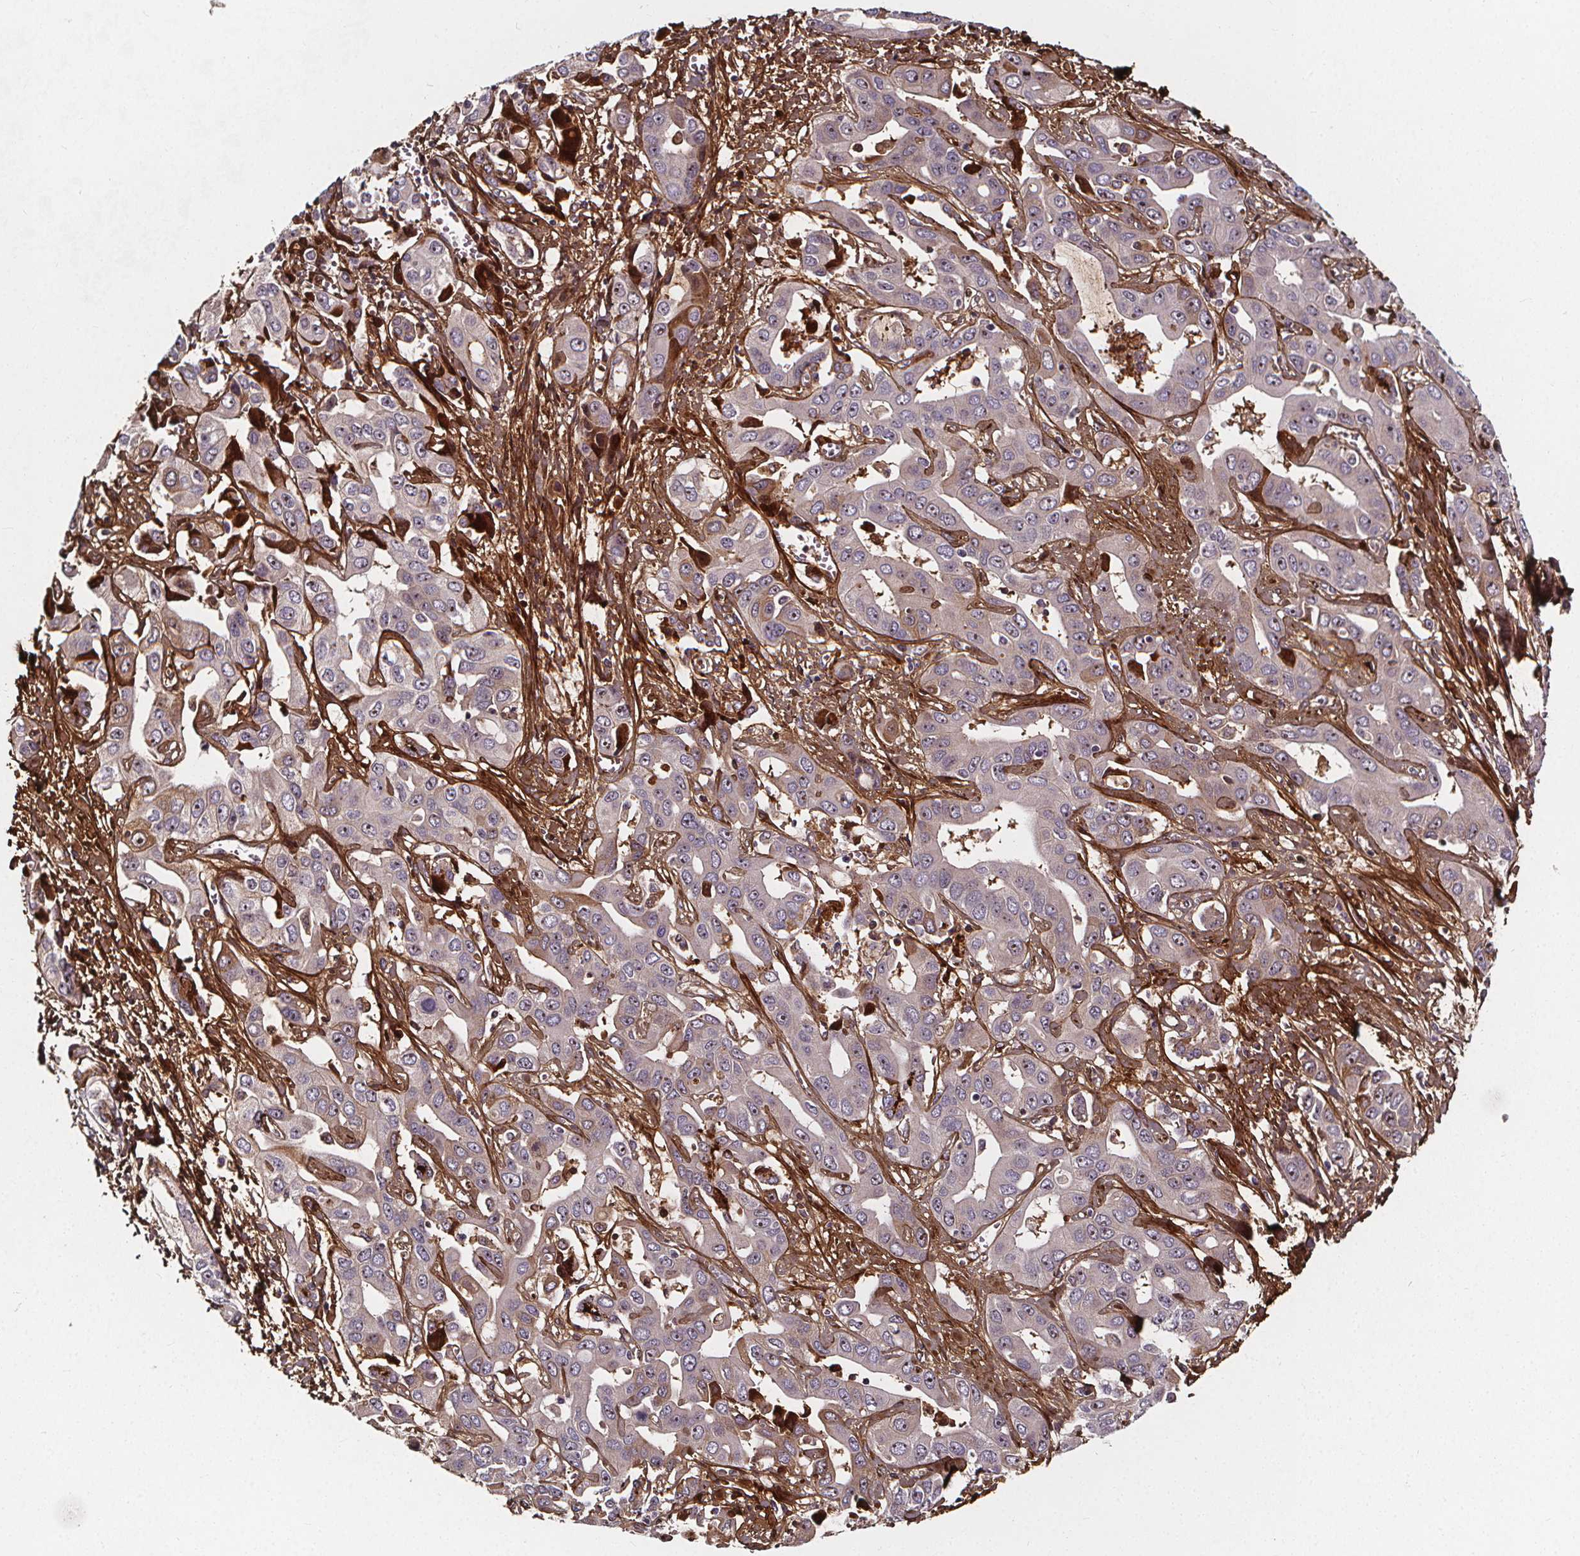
{"staining": {"intensity": "negative", "quantity": "none", "location": "none"}, "tissue": "liver cancer", "cell_type": "Tumor cells", "image_type": "cancer", "snomed": [{"axis": "morphology", "description": "Cholangiocarcinoma"}, {"axis": "topography", "description": "Liver"}], "caption": "This is an IHC micrograph of human cholangiocarcinoma (liver). There is no positivity in tumor cells.", "gene": "AEBP1", "patient": {"sex": "female", "age": 52}}